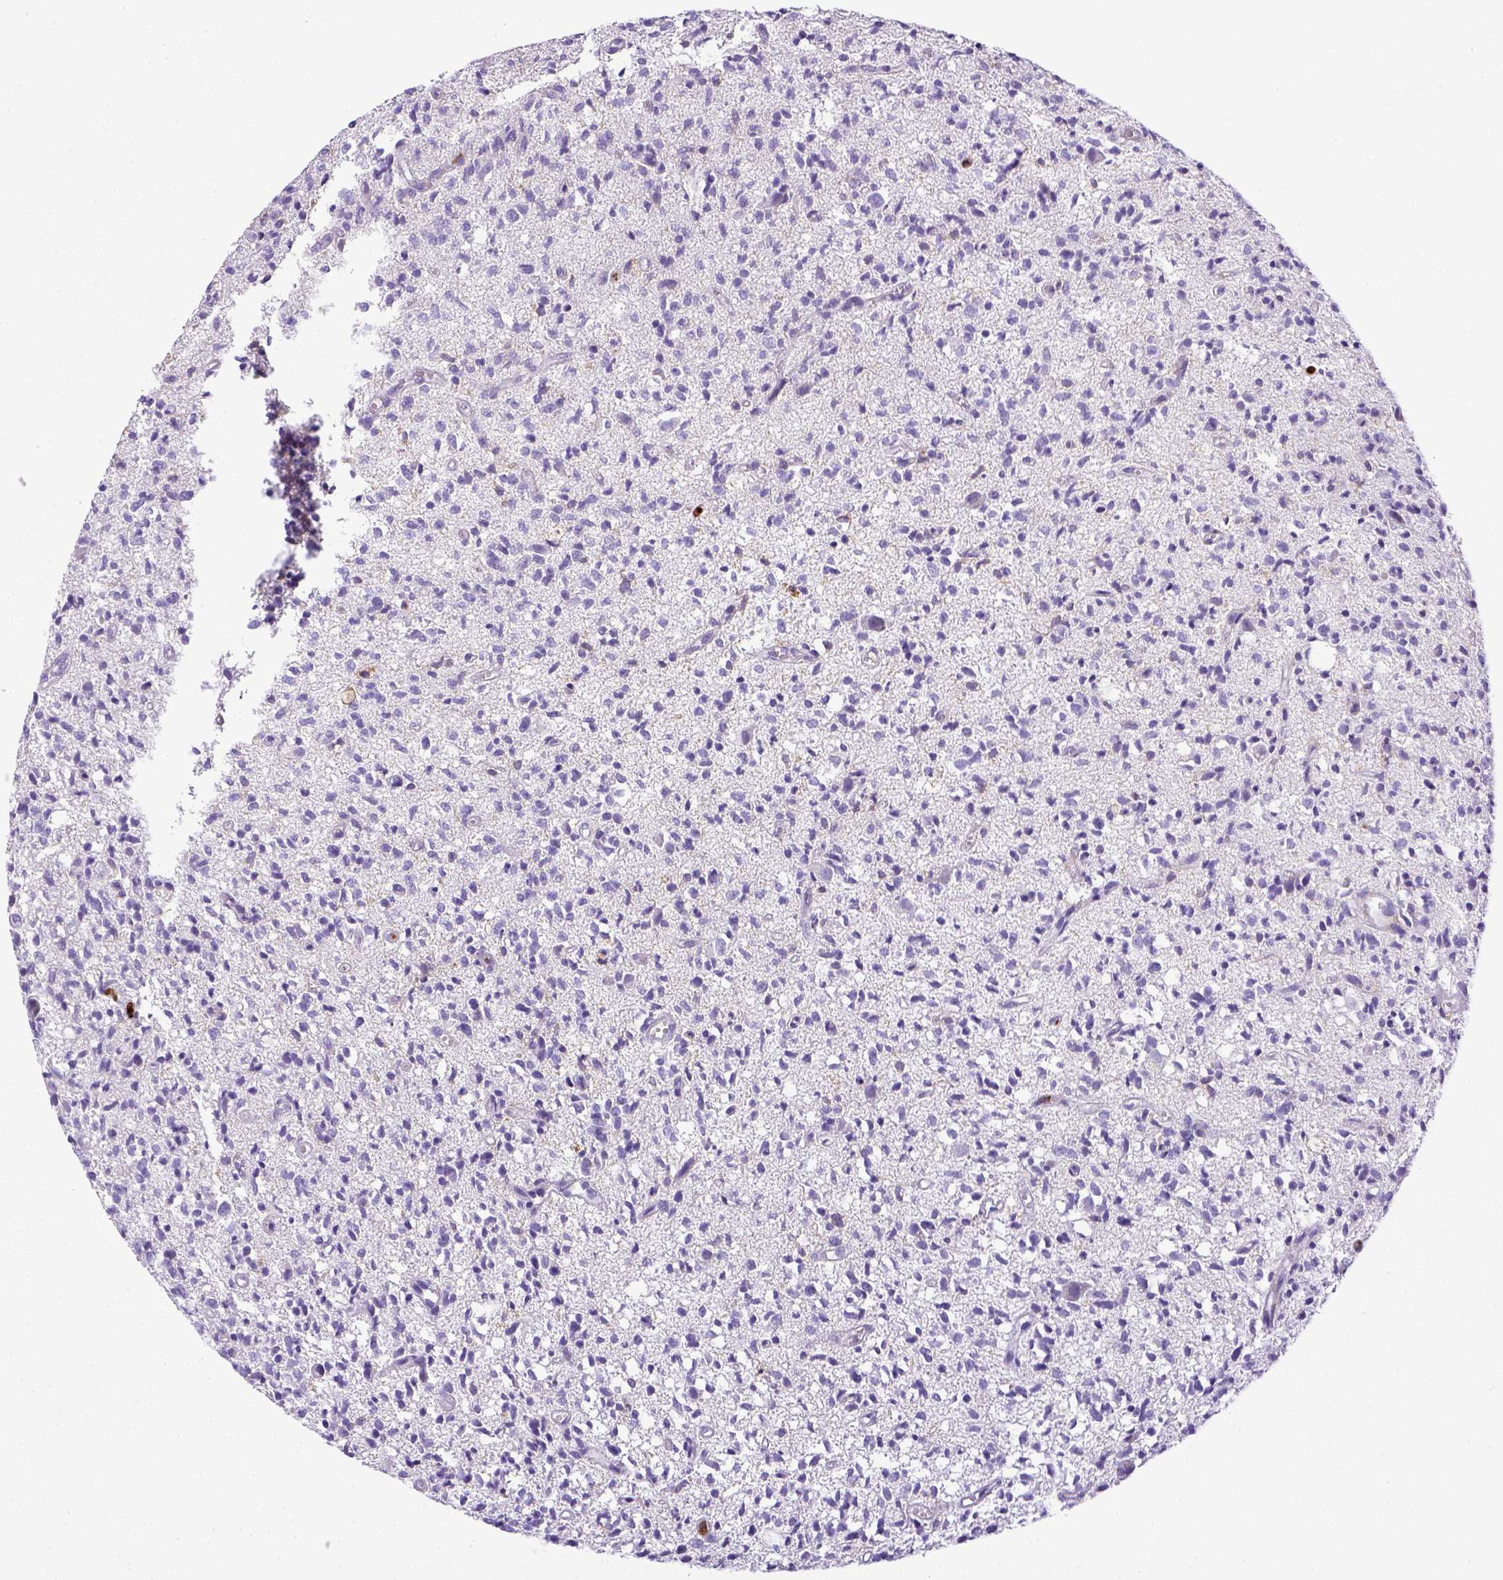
{"staining": {"intensity": "negative", "quantity": "none", "location": "none"}, "tissue": "glioma", "cell_type": "Tumor cells", "image_type": "cancer", "snomed": [{"axis": "morphology", "description": "Glioma, malignant, Low grade"}, {"axis": "topography", "description": "Brain"}], "caption": "Immunohistochemistry (IHC) photomicrograph of neoplastic tissue: human malignant glioma (low-grade) stained with DAB (3,3'-diaminobenzidine) shows no significant protein expression in tumor cells.", "gene": "ITGAM", "patient": {"sex": "male", "age": 64}}